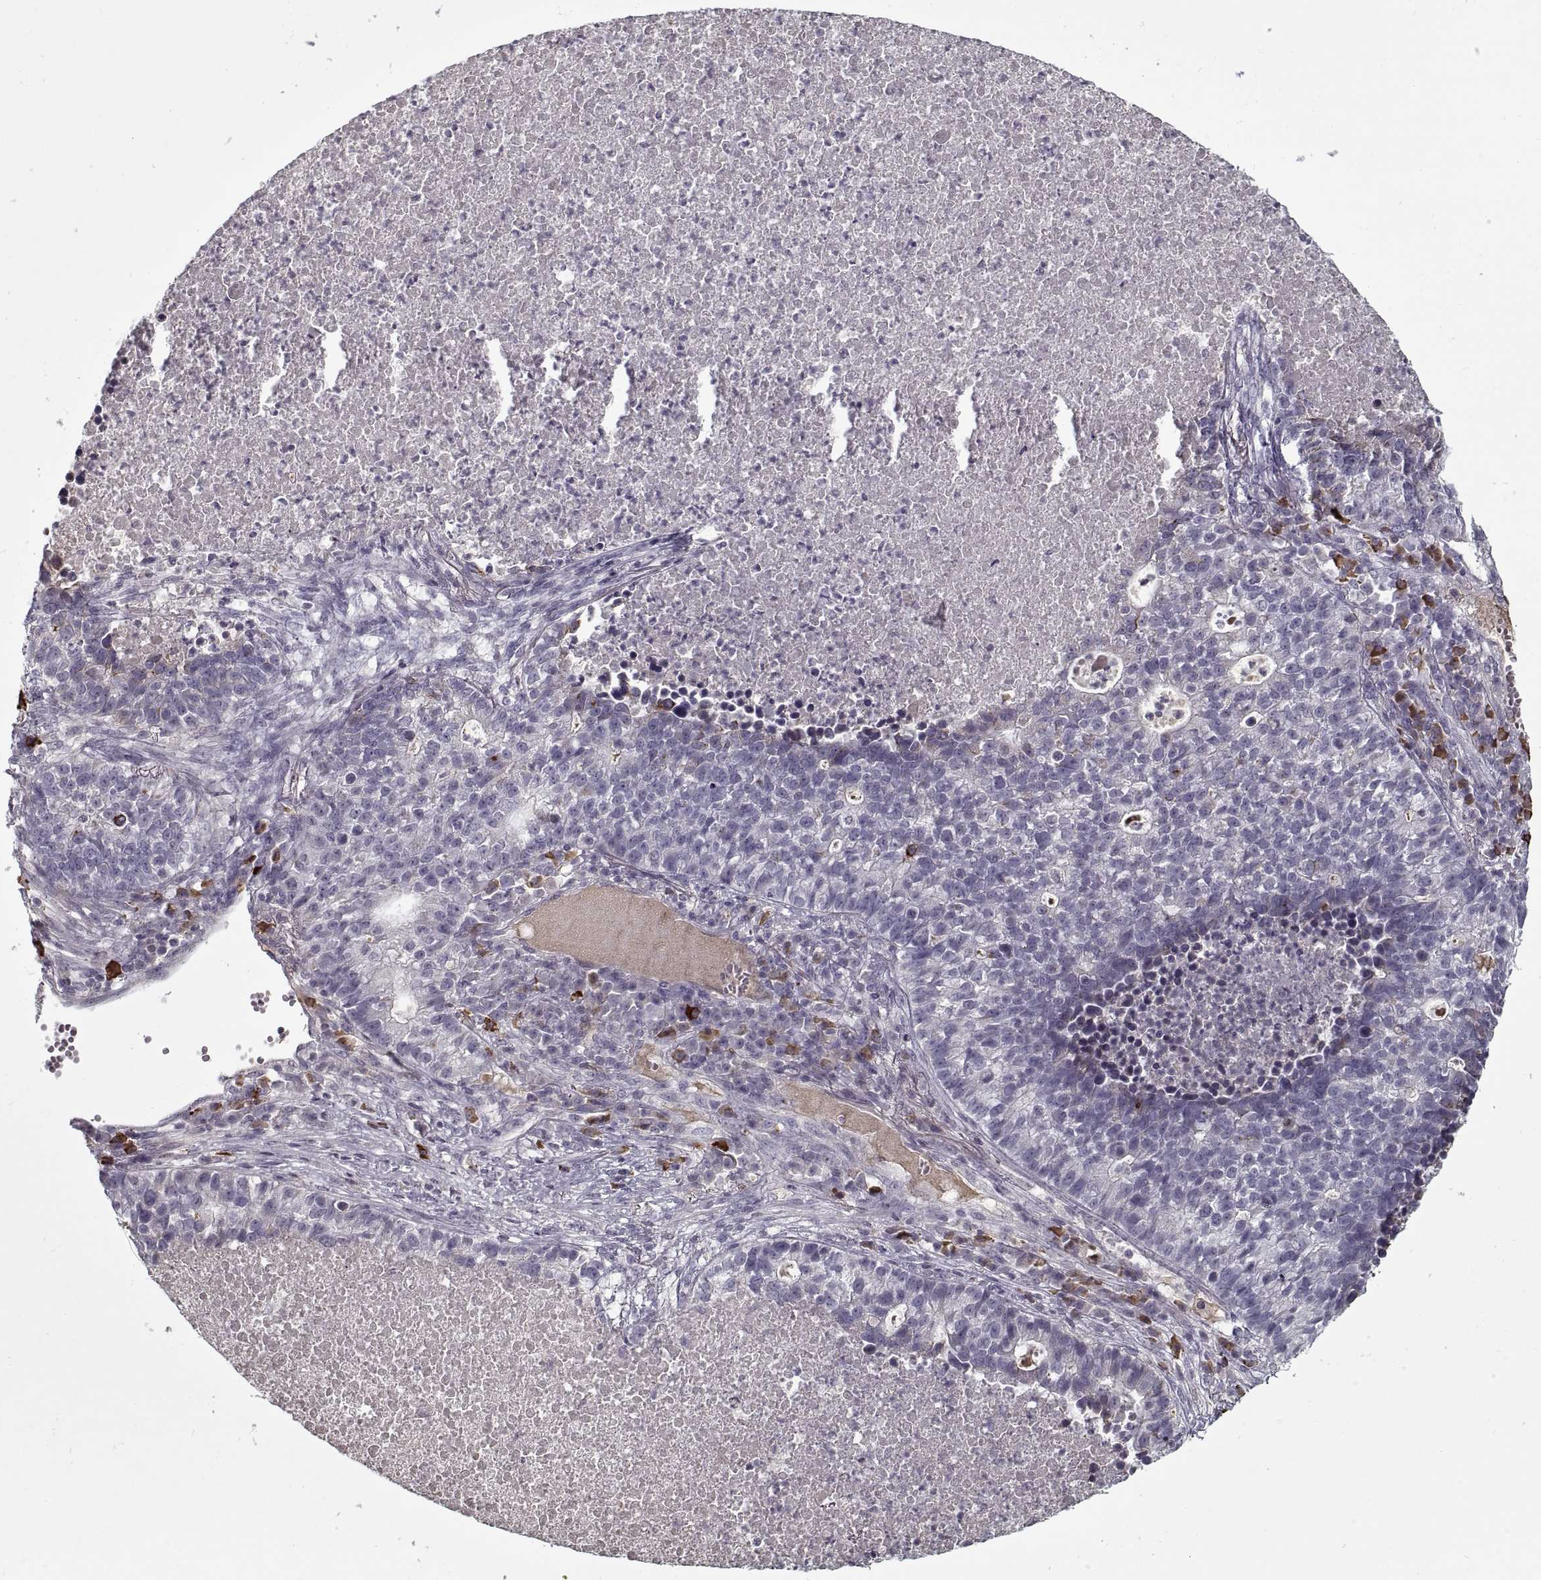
{"staining": {"intensity": "negative", "quantity": "none", "location": "none"}, "tissue": "lung cancer", "cell_type": "Tumor cells", "image_type": "cancer", "snomed": [{"axis": "morphology", "description": "Adenocarcinoma, NOS"}, {"axis": "topography", "description": "Lung"}], "caption": "Lung adenocarcinoma was stained to show a protein in brown. There is no significant expression in tumor cells.", "gene": "GAD2", "patient": {"sex": "male", "age": 57}}